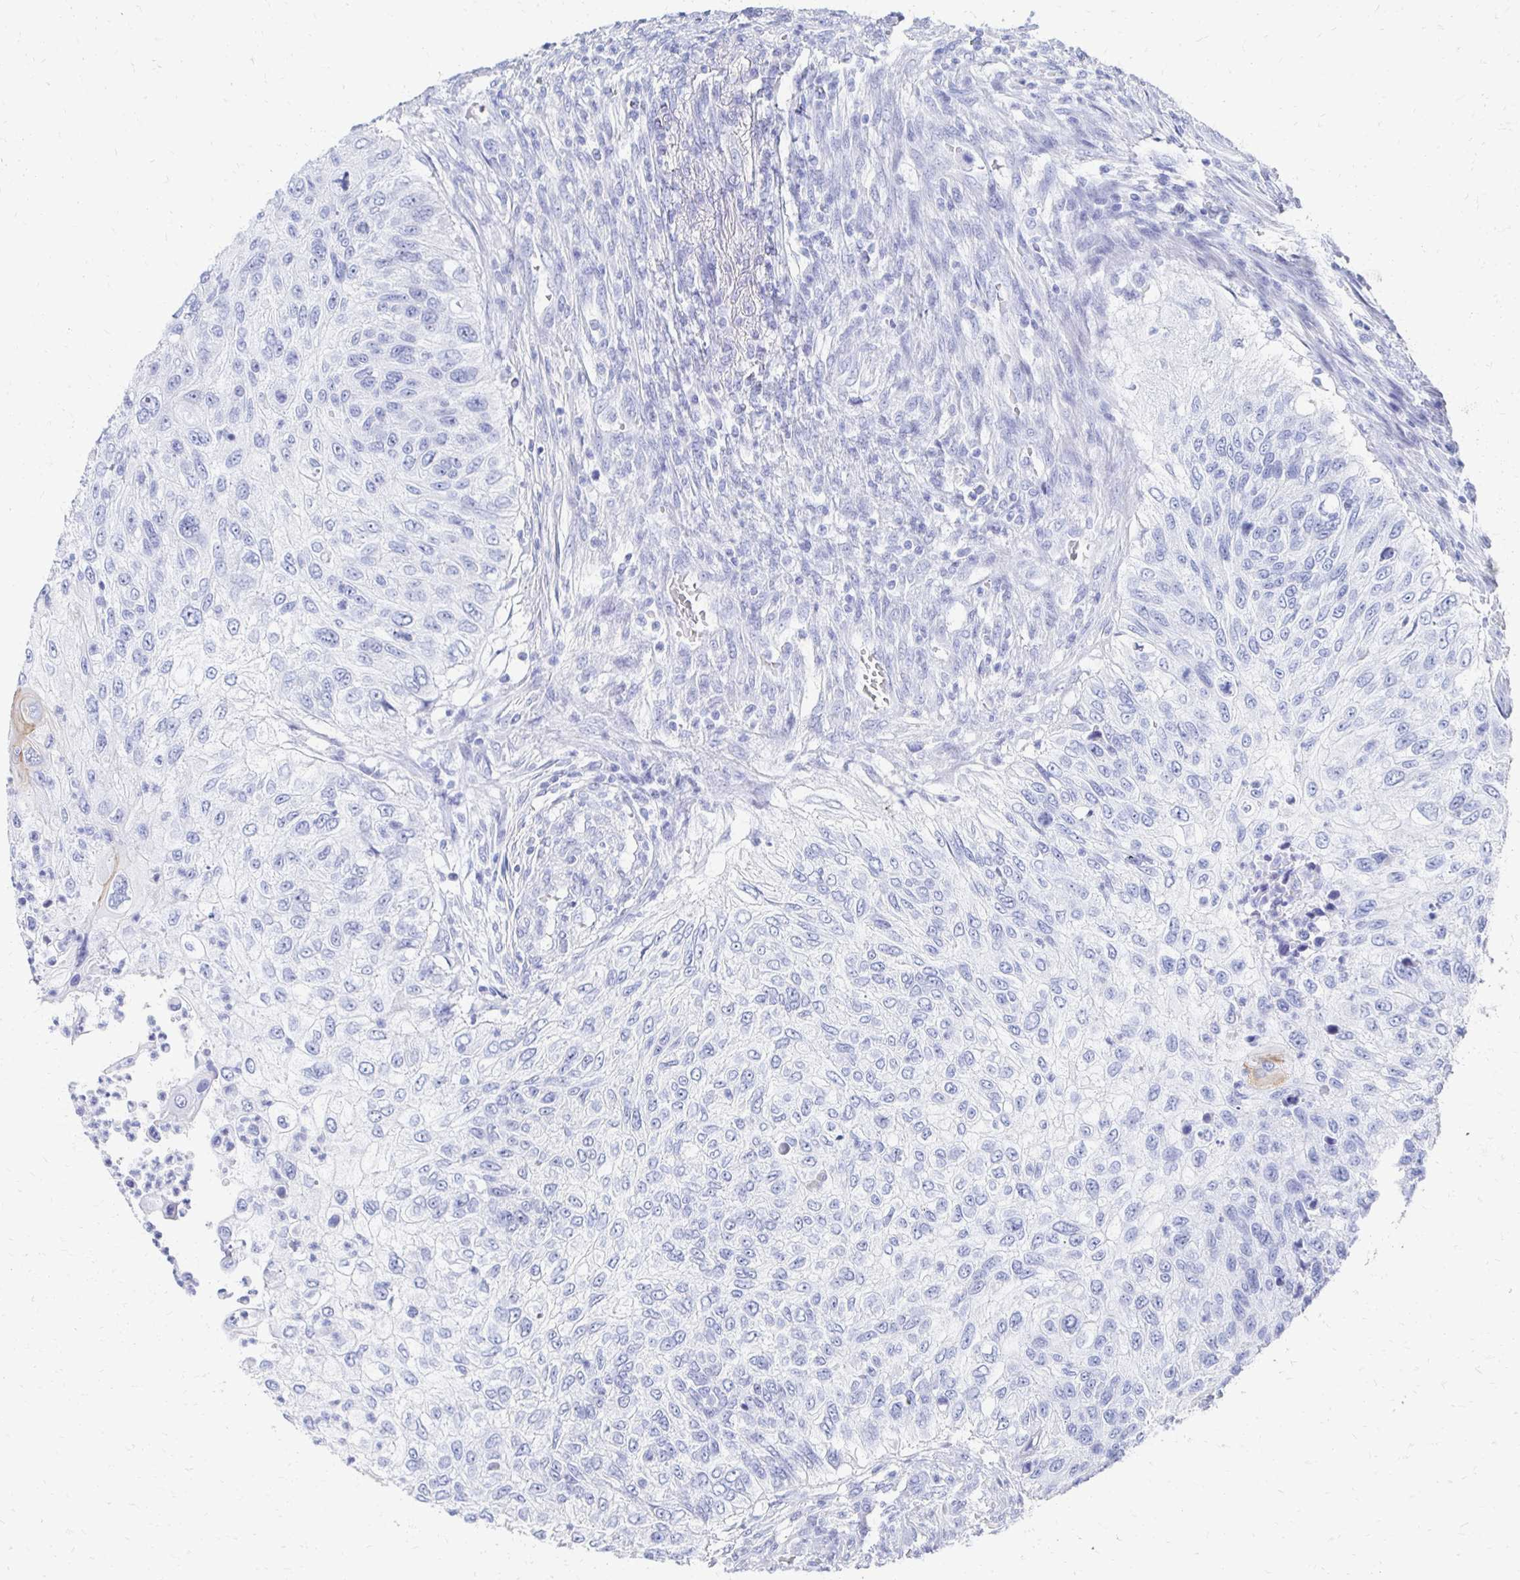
{"staining": {"intensity": "negative", "quantity": "none", "location": "none"}, "tissue": "urothelial cancer", "cell_type": "Tumor cells", "image_type": "cancer", "snomed": [{"axis": "morphology", "description": "Urothelial carcinoma, High grade"}, {"axis": "topography", "description": "Urinary bladder"}], "caption": "The immunohistochemistry histopathology image has no significant positivity in tumor cells of urothelial carcinoma (high-grade) tissue.", "gene": "CST6", "patient": {"sex": "female", "age": 60}}